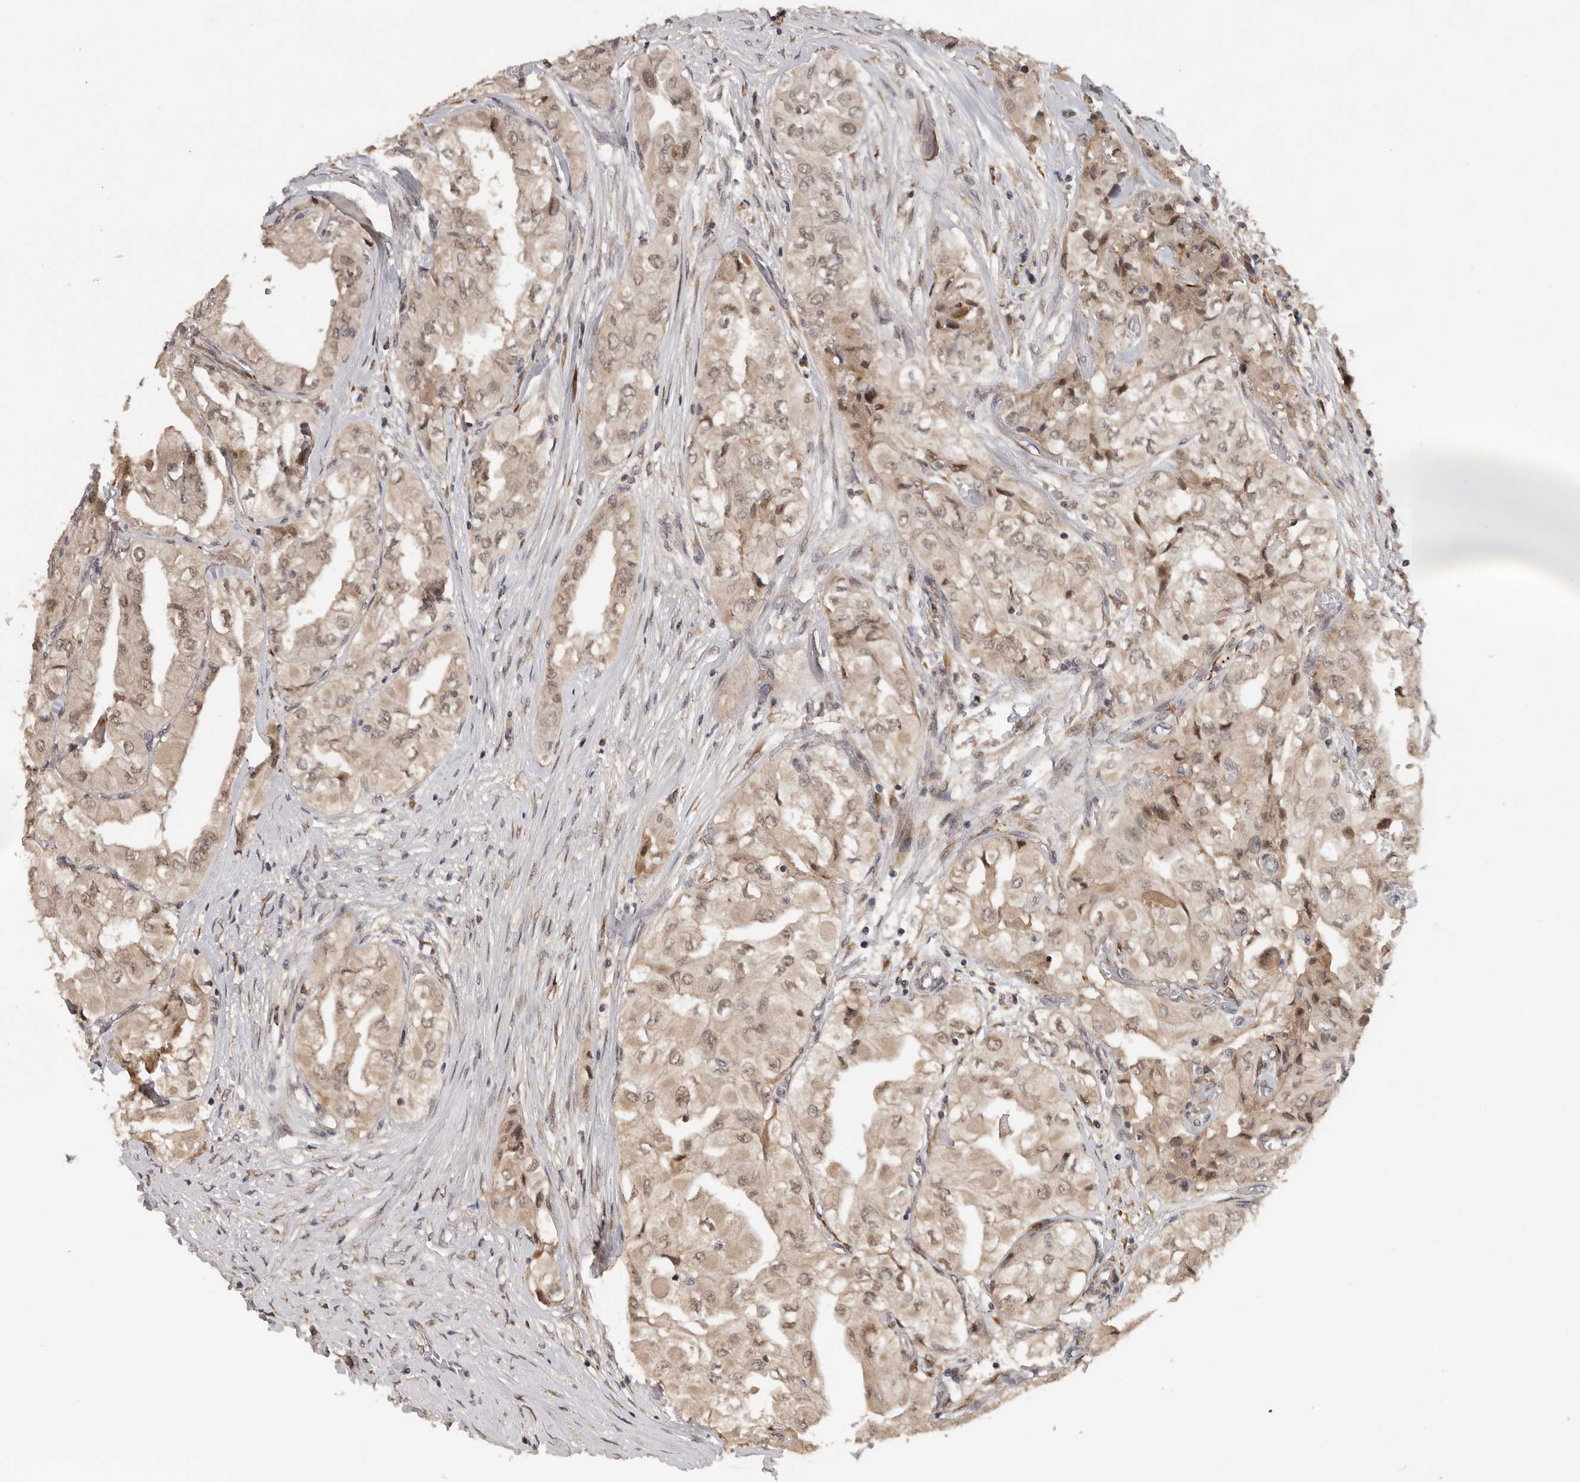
{"staining": {"intensity": "weak", "quantity": ">75%", "location": "cytoplasmic/membranous,nuclear"}, "tissue": "thyroid cancer", "cell_type": "Tumor cells", "image_type": "cancer", "snomed": [{"axis": "morphology", "description": "Papillary adenocarcinoma, NOS"}, {"axis": "topography", "description": "Thyroid gland"}], "caption": "The immunohistochemical stain shows weak cytoplasmic/membranous and nuclear expression in tumor cells of thyroid papillary adenocarcinoma tissue. (brown staining indicates protein expression, while blue staining denotes nuclei).", "gene": "HENMT1", "patient": {"sex": "female", "age": 59}}